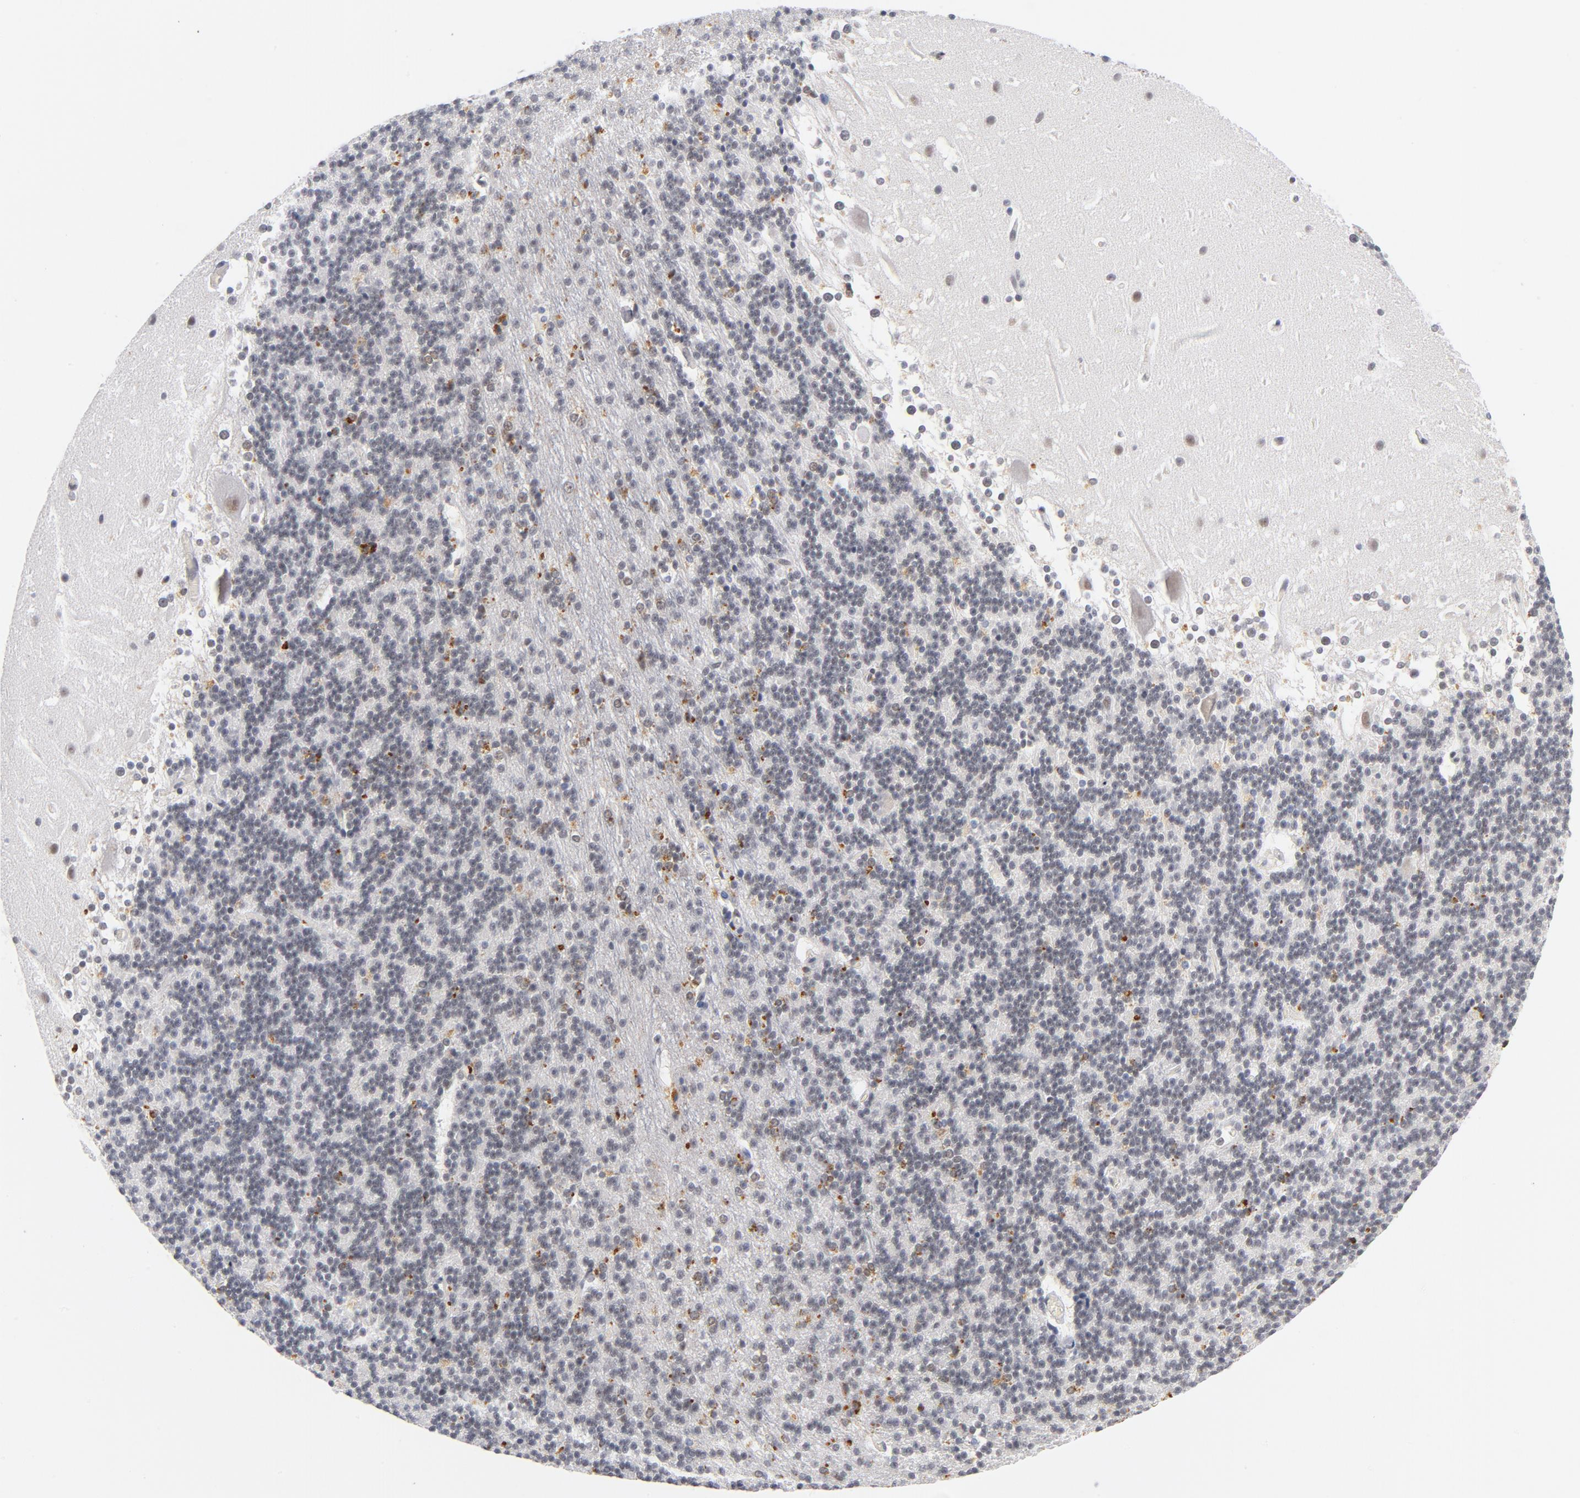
{"staining": {"intensity": "weak", "quantity": "25%-75%", "location": "nuclear"}, "tissue": "cerebellum", "cell_type": "Cells in granular layer", "image_type": "normal", "snomed": [{"axis": "morphology", "description": "Normal tissue, NOS"}, {"axis": "topography", "description": "Cerebellum"}], "caption": "Cells in granular layer show weak nuclear expression in about 25%-75% of cells in normal cerebellum. The staining was performed using DAB, with brown indicating positive protein expression. Nuclei are stained blue with hematoxylin.", "gene": "BAP1", "patient": {"sex": "female", "age": 19}}